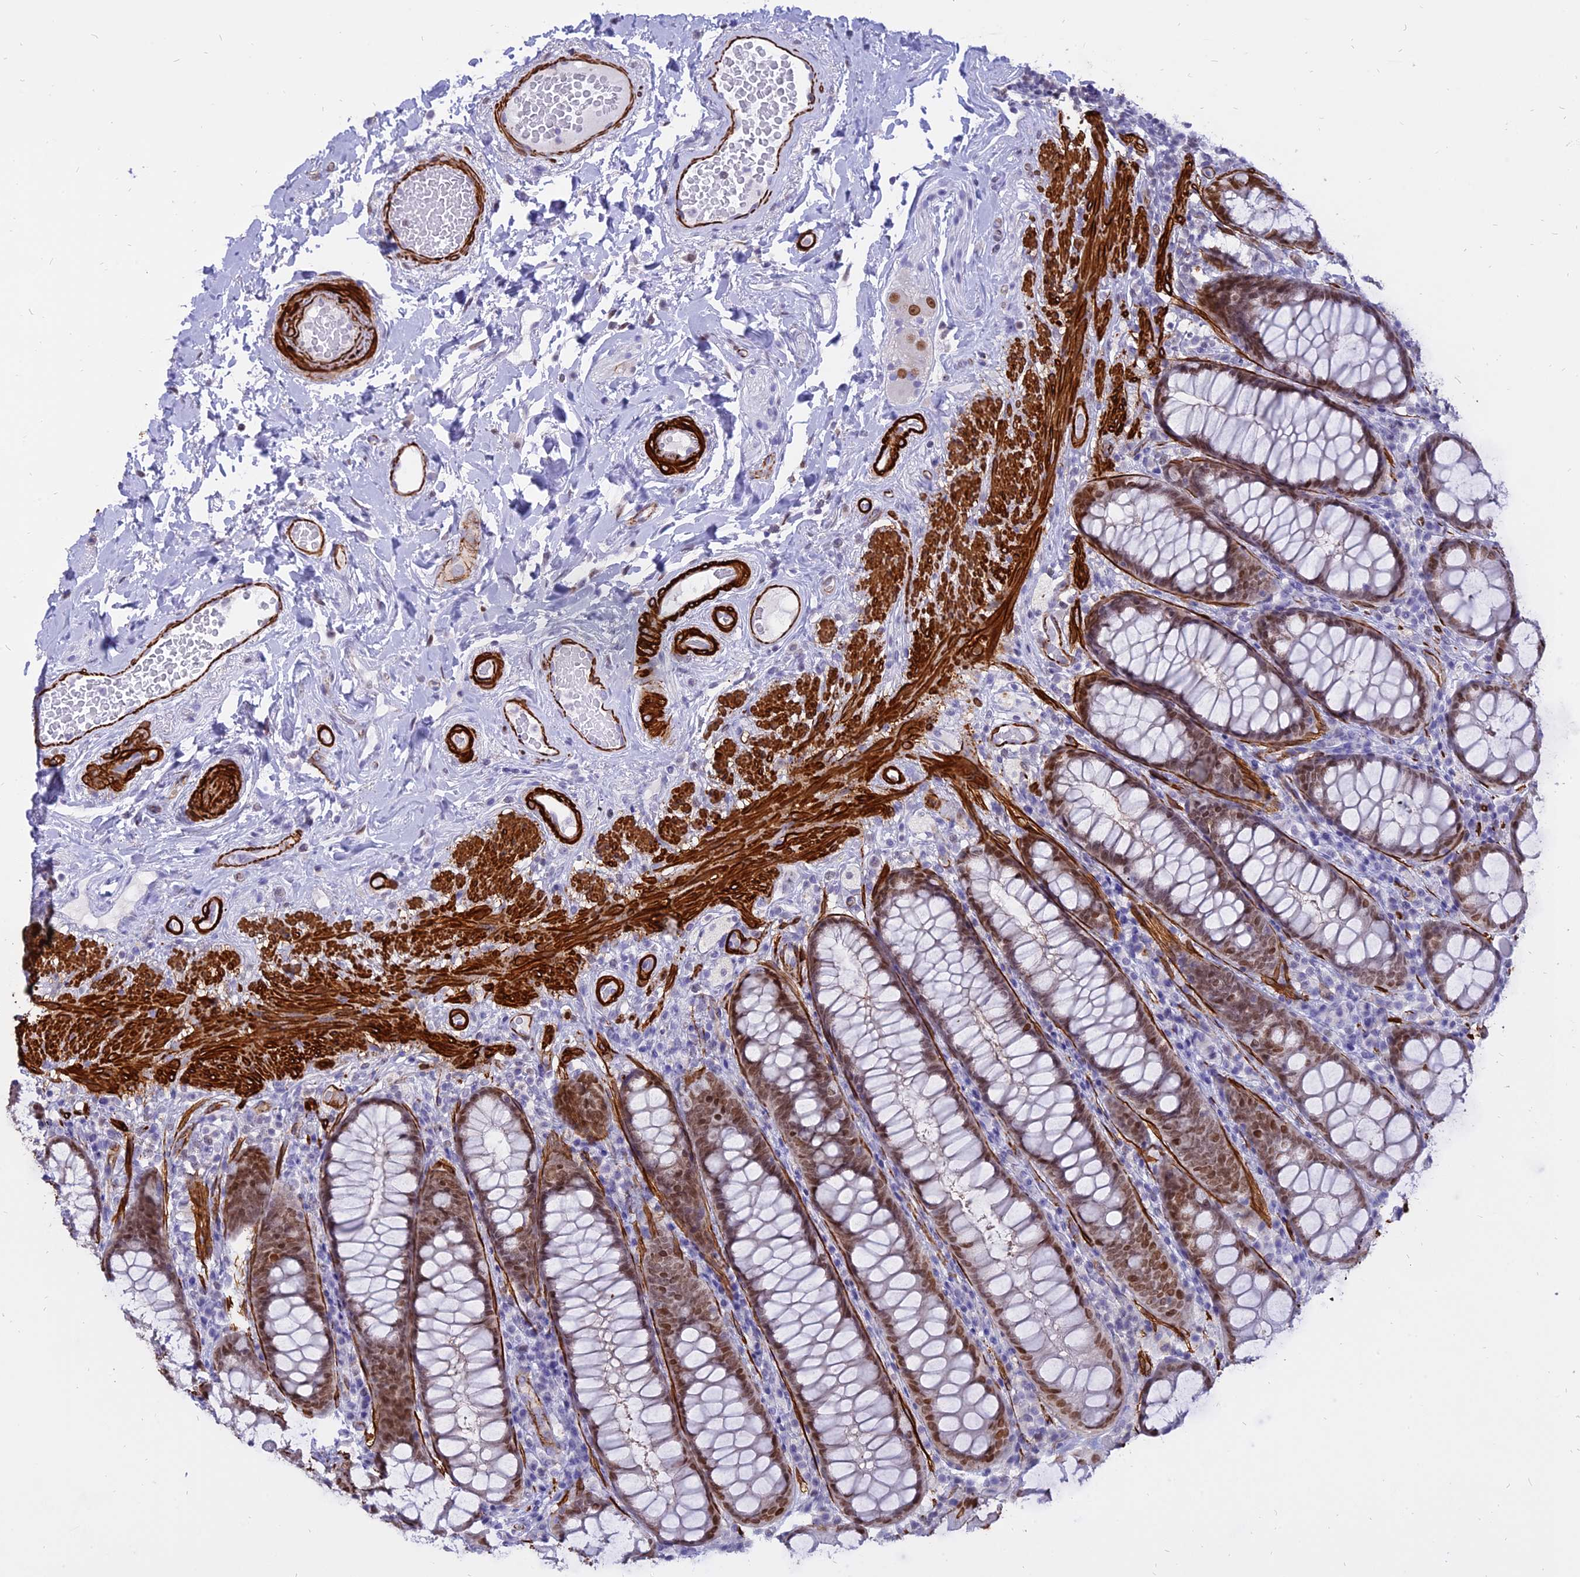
{"staining": {"intensity": "moderate", "quantity": ">75%", "location": "nuclear"}, "tissue": "rectum", "cell_type": "Glandular cells", "image_type": "normal", "snomed": [{"axis": "morphology", "description": "Normal tissue, NOS"}, {"axis": "topography", "description": "Rectum"}], "caption": "The image exhibits a brown stain indicating the presence of a protein in the nuclear of glandular cells in rectum.", "gene": "CENPV", "patient": {"sex": "male", "age": 83}}